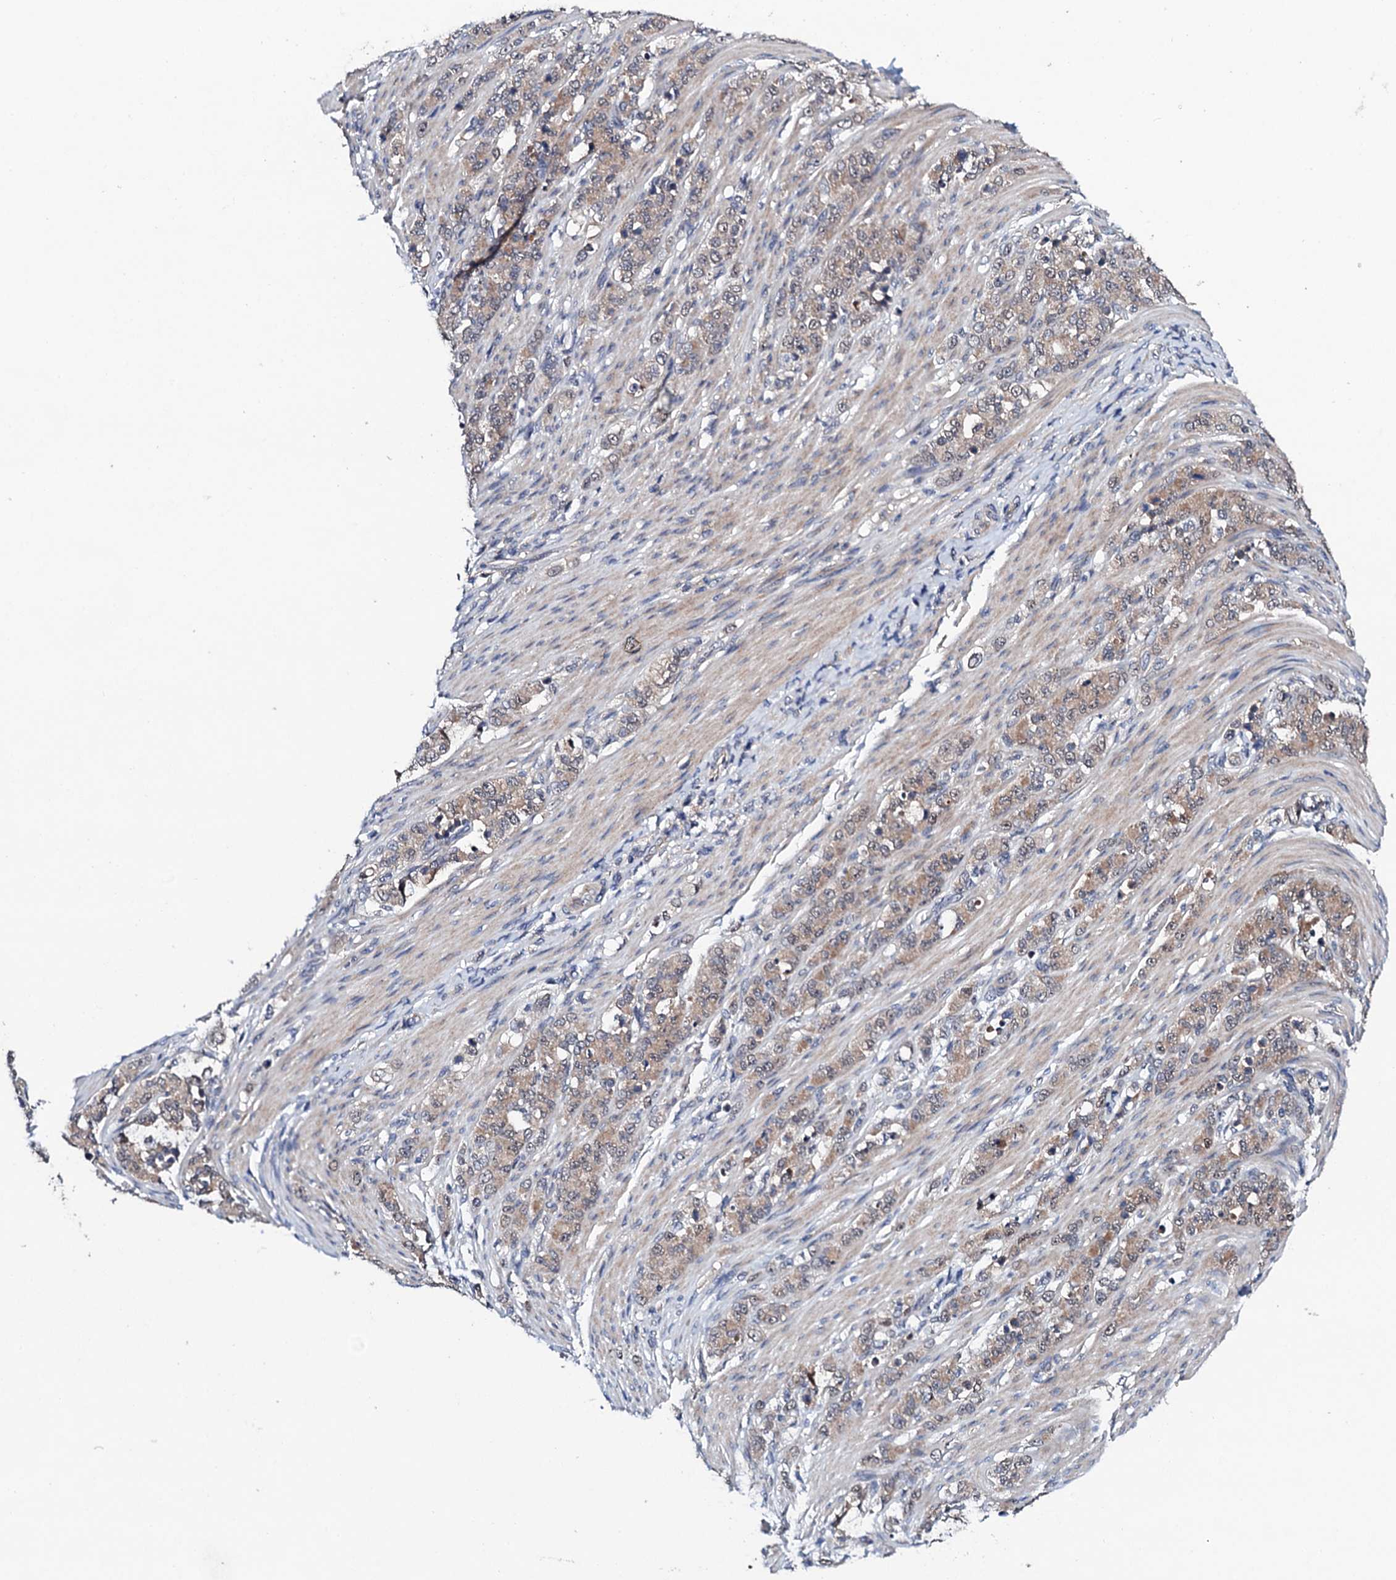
{"staining": {"intensity": "weak", "quantity": ">75%", "location": "cytoplasmic/membranous"}, "tissue": "stomach cancer", "cell_type": "Tumor cells", "image_type": "cancer", "snomed": [{"axis": "morphology", "description": "Adenocarcinoma, NOS"}, {"axis": "topography", "description": "Stomach"}], "caption": "This photomicrograph exhibits stomach cancer stained with immunohistochemistry (IHC) to label a protein in brown. The cytoplasmic/membranous of tumor cells show weak positivity for the protein. Nuclei are counter-stained blue.", "gene": "IP6K1", "patient": {"sex": "female", "age": 79}}